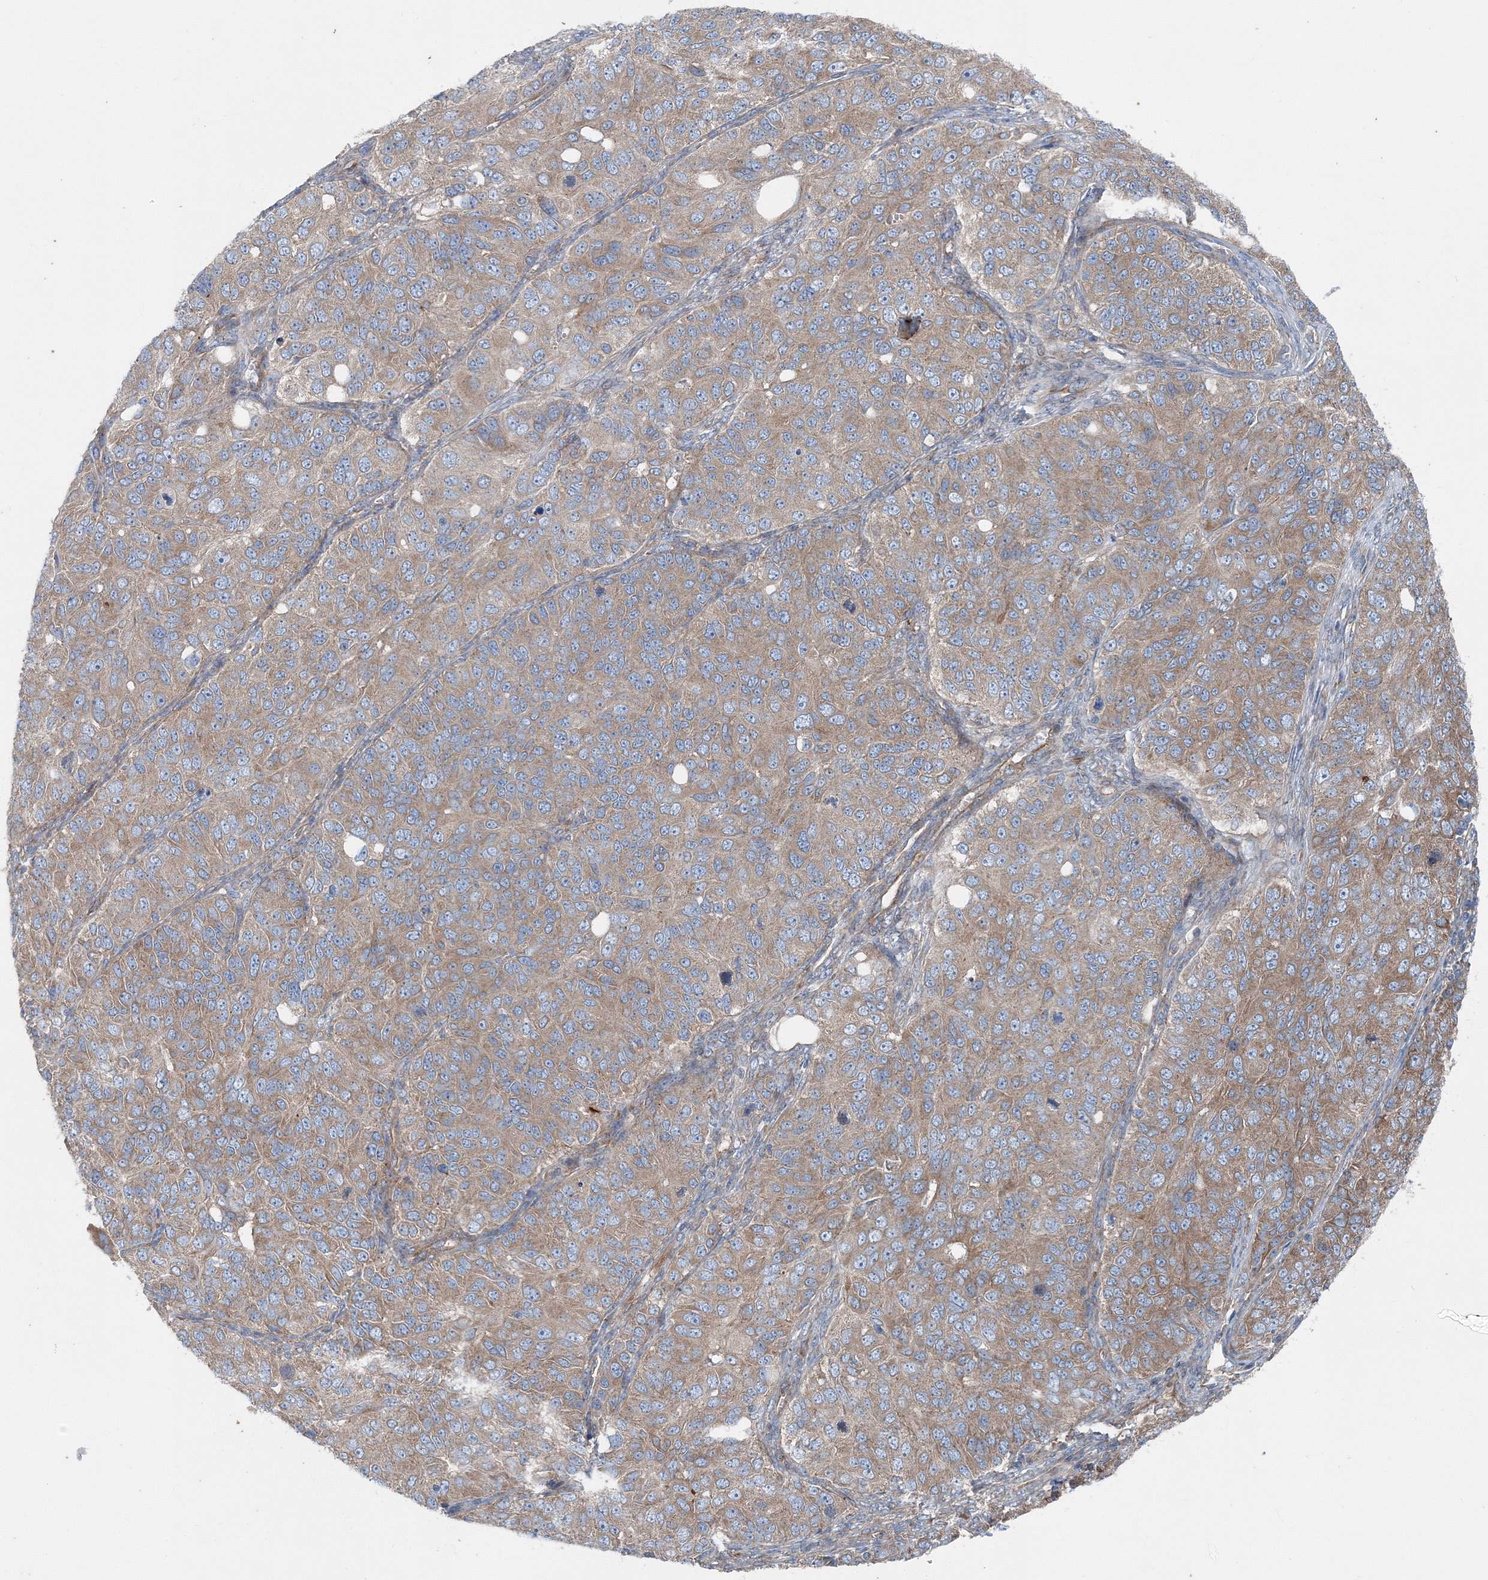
{"staining": {"intensity": "weak", "quantity": ">75%", "location": "cytoplasmic/membranous"}, "tissue": "ovarian cancer", "cell_type": "Tumor cells", "image_type": "cancer", "snomed": [{"axis": "morphology", "description": "Carcinoma, endometroid"}, {"axis": "topography", "description": "Ovary"}], "caption": "Immunohistochemistry (IHC) staining of ovarian cancer (endometroid carcinoma), which shows low levels of weak cytoplasmic/membranous positivity in about >75% of tumor cells indicating weak cytoplasmic/membranous protein staining. The staining was performed using DAB (3,3'-diaminobenzidine) (brown) for protein detection and nuclei were counterstained in hematoxylin (blue).", "gene": "MPHOSPH9", "patient": {"sex": "female", "age": 51}}